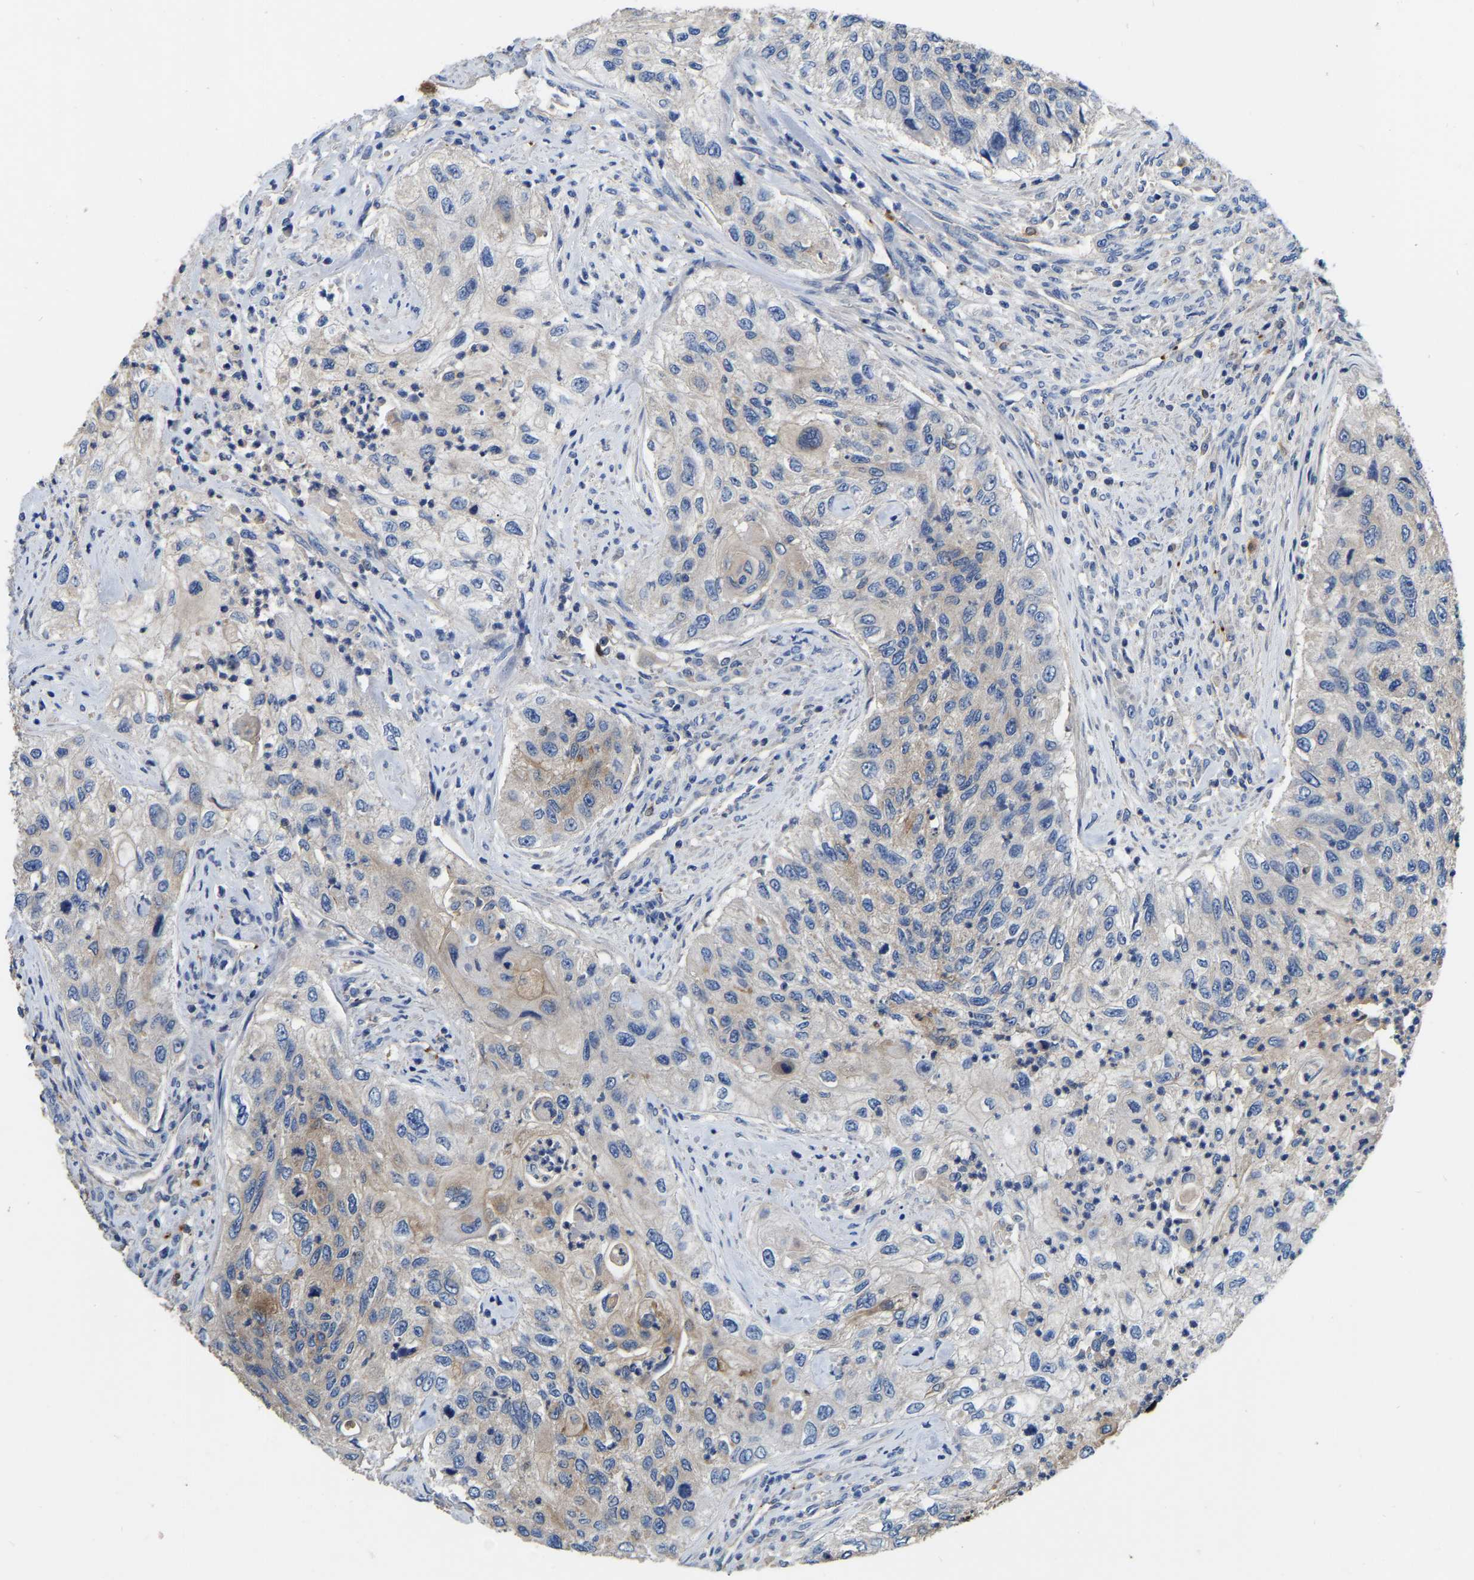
{"staining": {"intensity": "weak", "quantity": "25%-75%", "location": "cytoplasmic/membranous"}, "tissue": "urothelial cancer", "cell_type": "Tumor cells", "image_type": "cancer", "snomed": [{"axis": "morphology", "description": "Urothelial carcinoma, High grade"}, {"axis": "topography", "description": "Urinary bladder"}], "caption": "This micrograph exhibits immunohistochemistry staining of human high-grade urothelial carcinoma, with low weak cytoplasmic/membranous expression in approximately 25%-75% of tumor cells.", "gene": "RAB27B", "patient": {"sex": "female", "age": 60}}